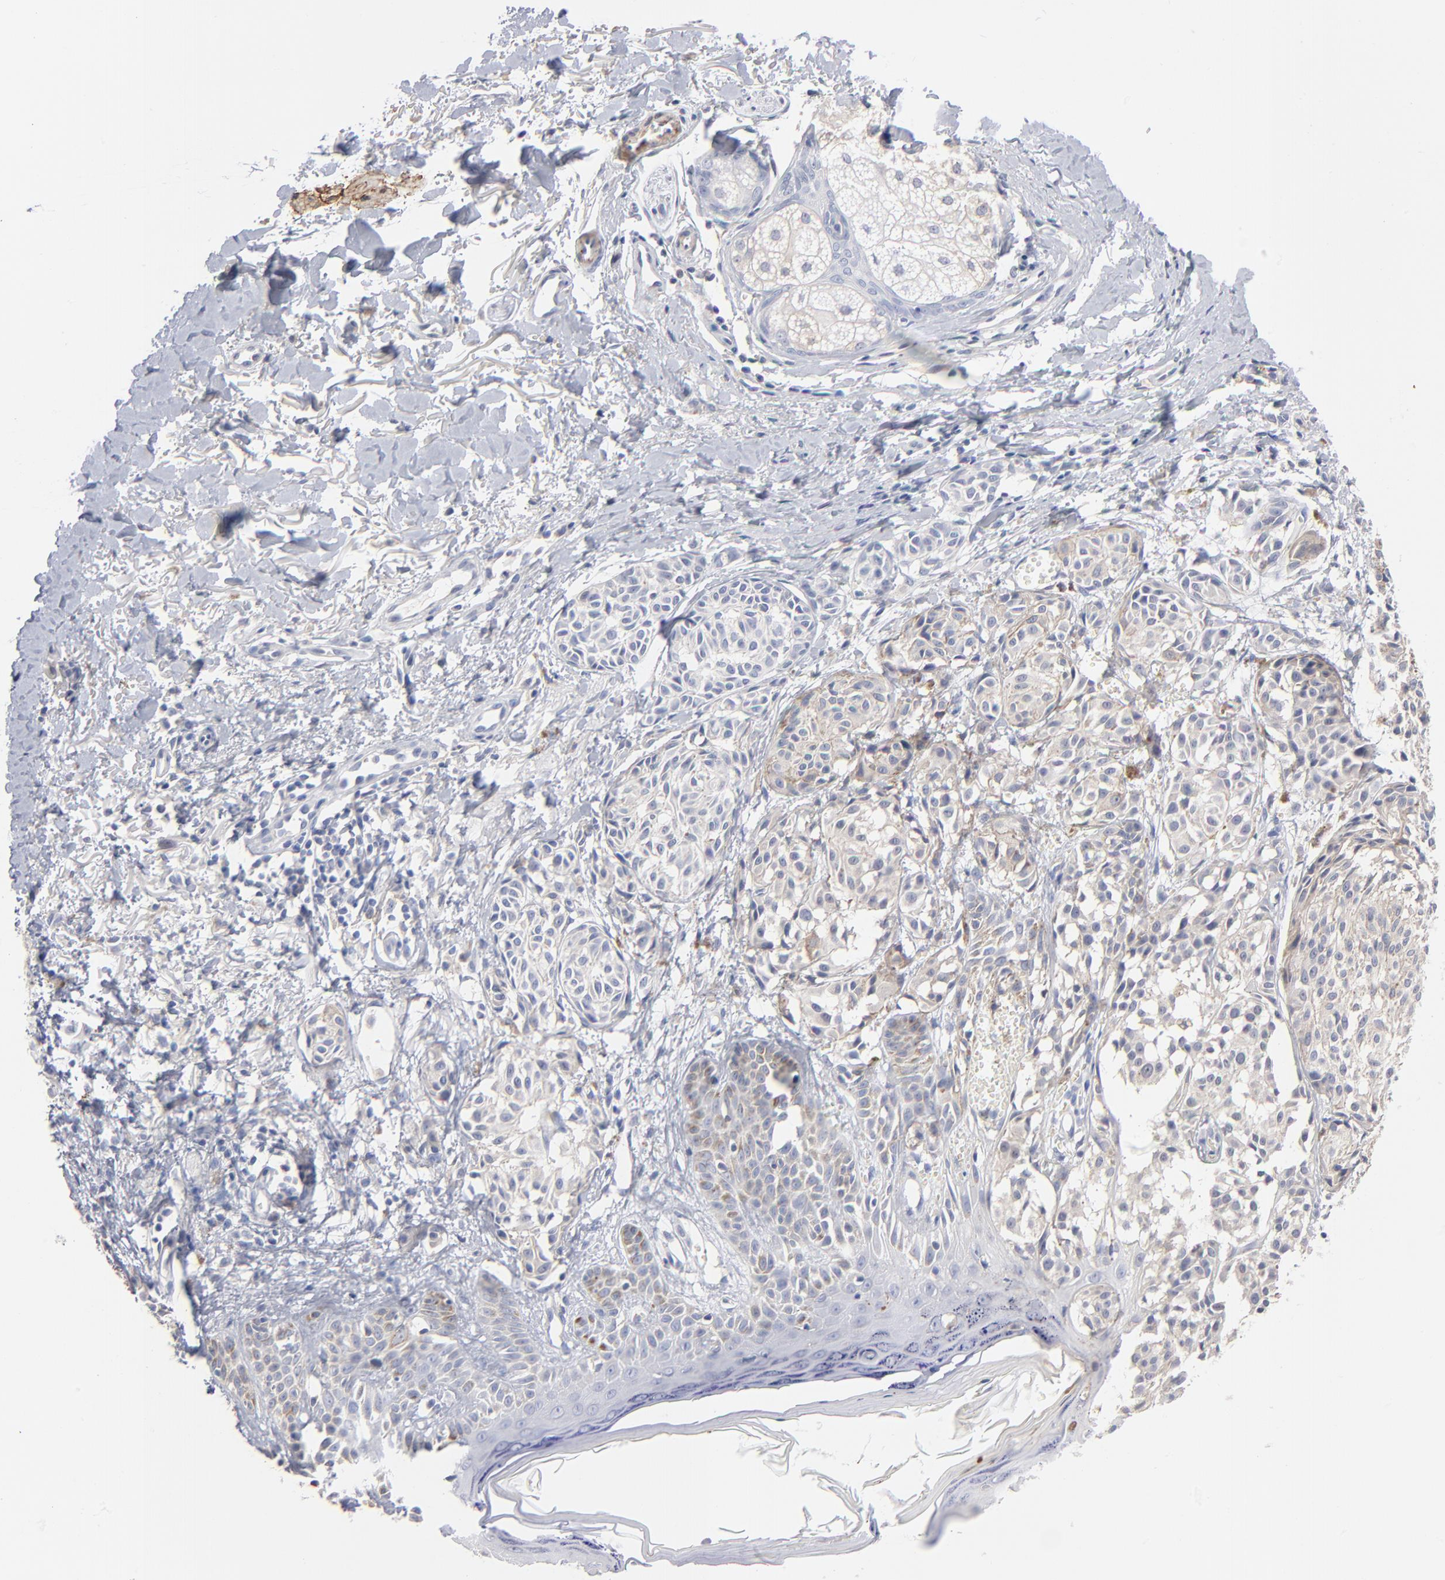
{"staining": {"intensity": "negative", "quantity": "none", "location": "none"}, "tissue": "melanoma", "cell_type": "Tumor cells", "image_type": "cancer", "snomed": [{"axis": "morphology", "description": "Malignant melanoma, NOS"}, {"axis": "topography", "description": "Skin"}], "caption": "IHC histopathology image of neoplastic tissue: melanoma stained with DAB (3,3'-diaminobenzidine) reveals no significant protein staining in tumor cells.", "gene": "ITGA8", "patient": {"sex": "male", "age": 76}}